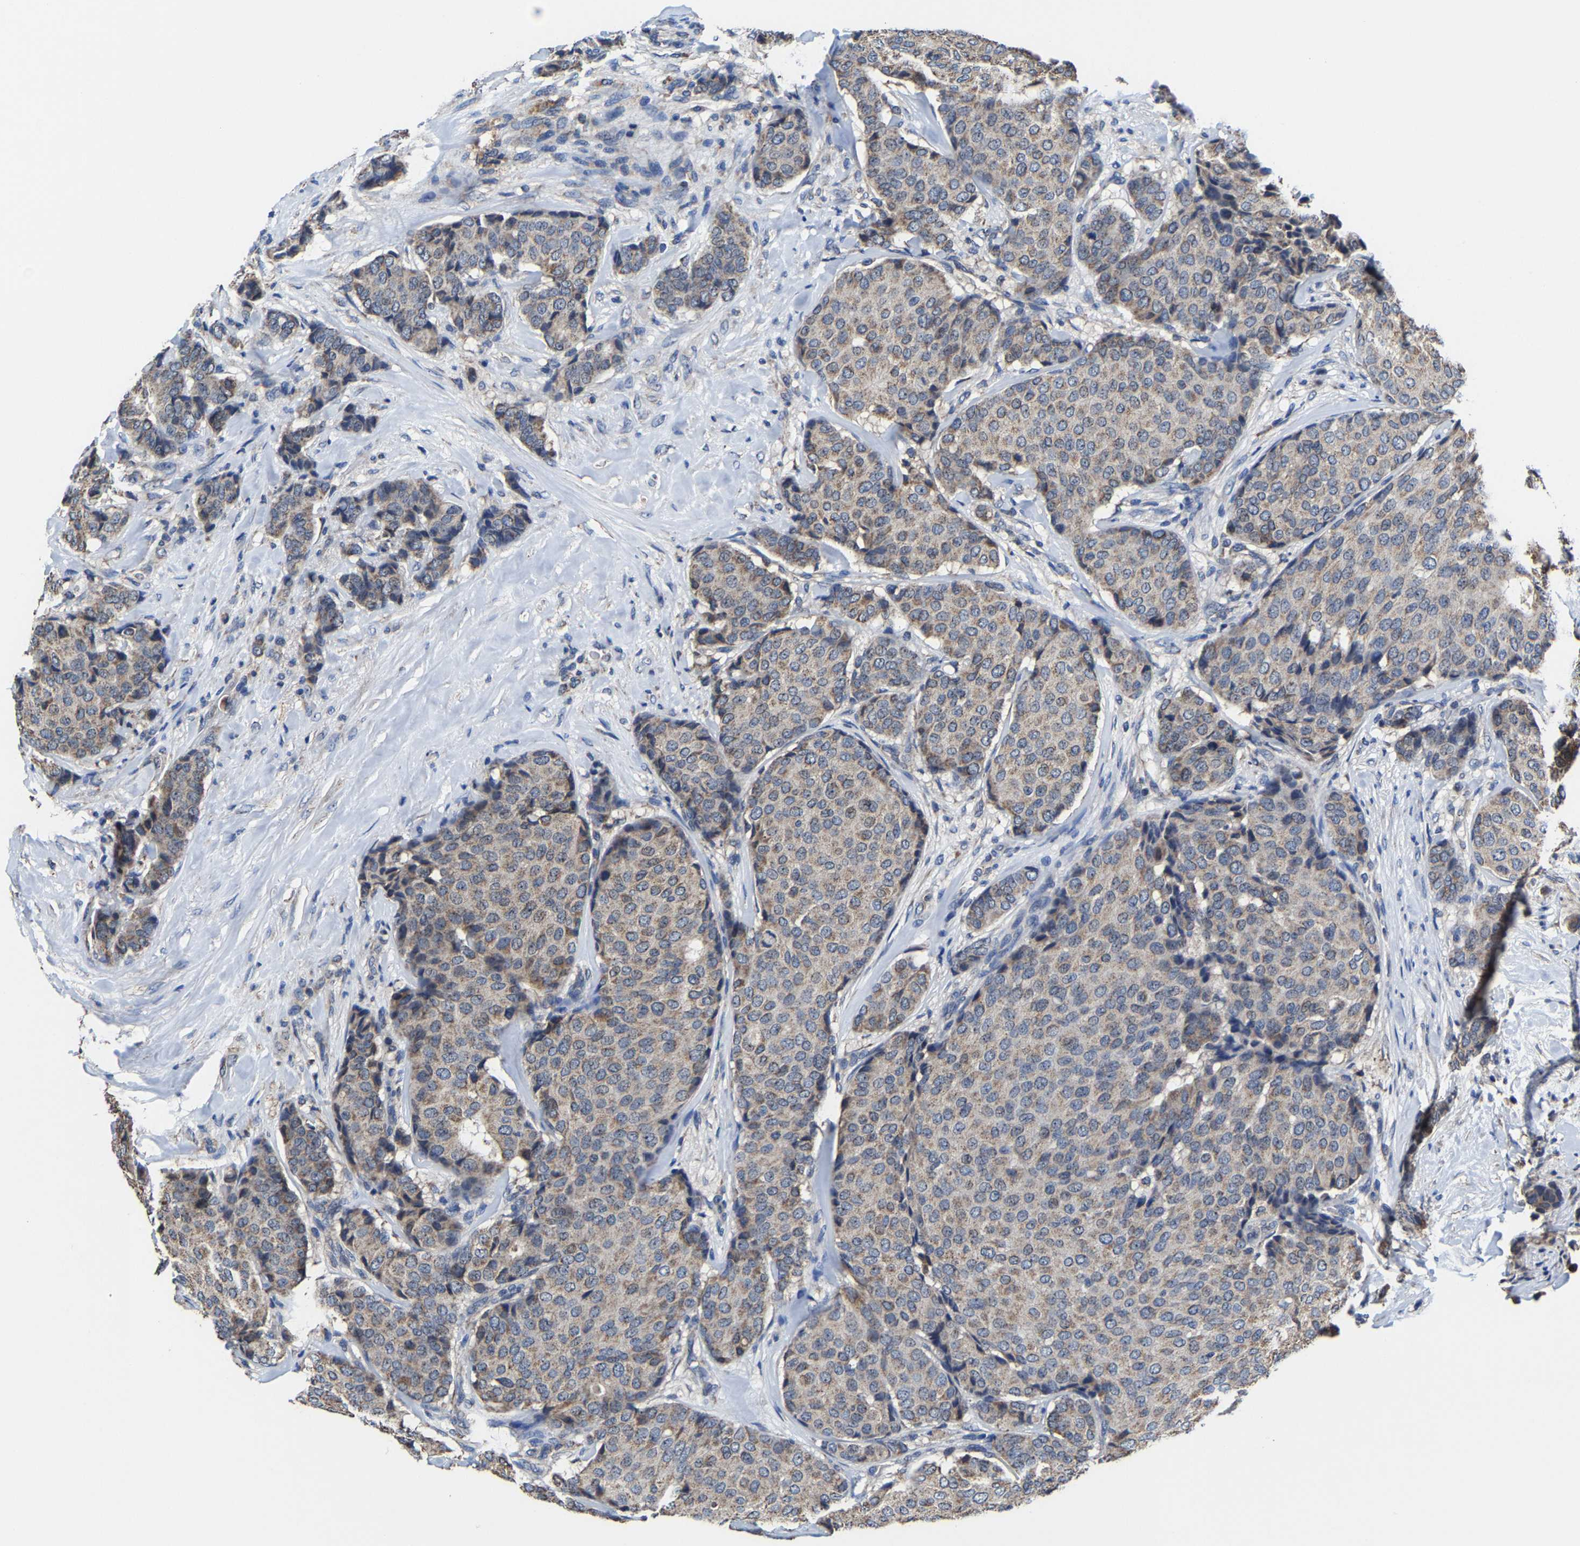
{"staining": {"intensity": "weak", "quantity": ">75%", "location": "cytoplasmic/membranous"}, "tissue": "breast cancer", "cell_type": "Tumor cells", "image_type": "cancer", "snomed": [{"axis": "morphology", "description": "Duct carcinoma"}, {"axis": "topography", "description": "Breast"}], "caption": "IHC staining of breast cancer, which shows low levels of weak cytoplasmic/membranous expression in approximately >75% of tumor cells indicating weak cytoplasmic/membranous protein expression. The staining was performed using DAB (3,3'-diaminobenzidine) (brown) for protein detection and nuclei were counterstained in hematoxylin (blue).", "gene": "ZCCHC7", "patient": {"sex": "female", "age": 75}}